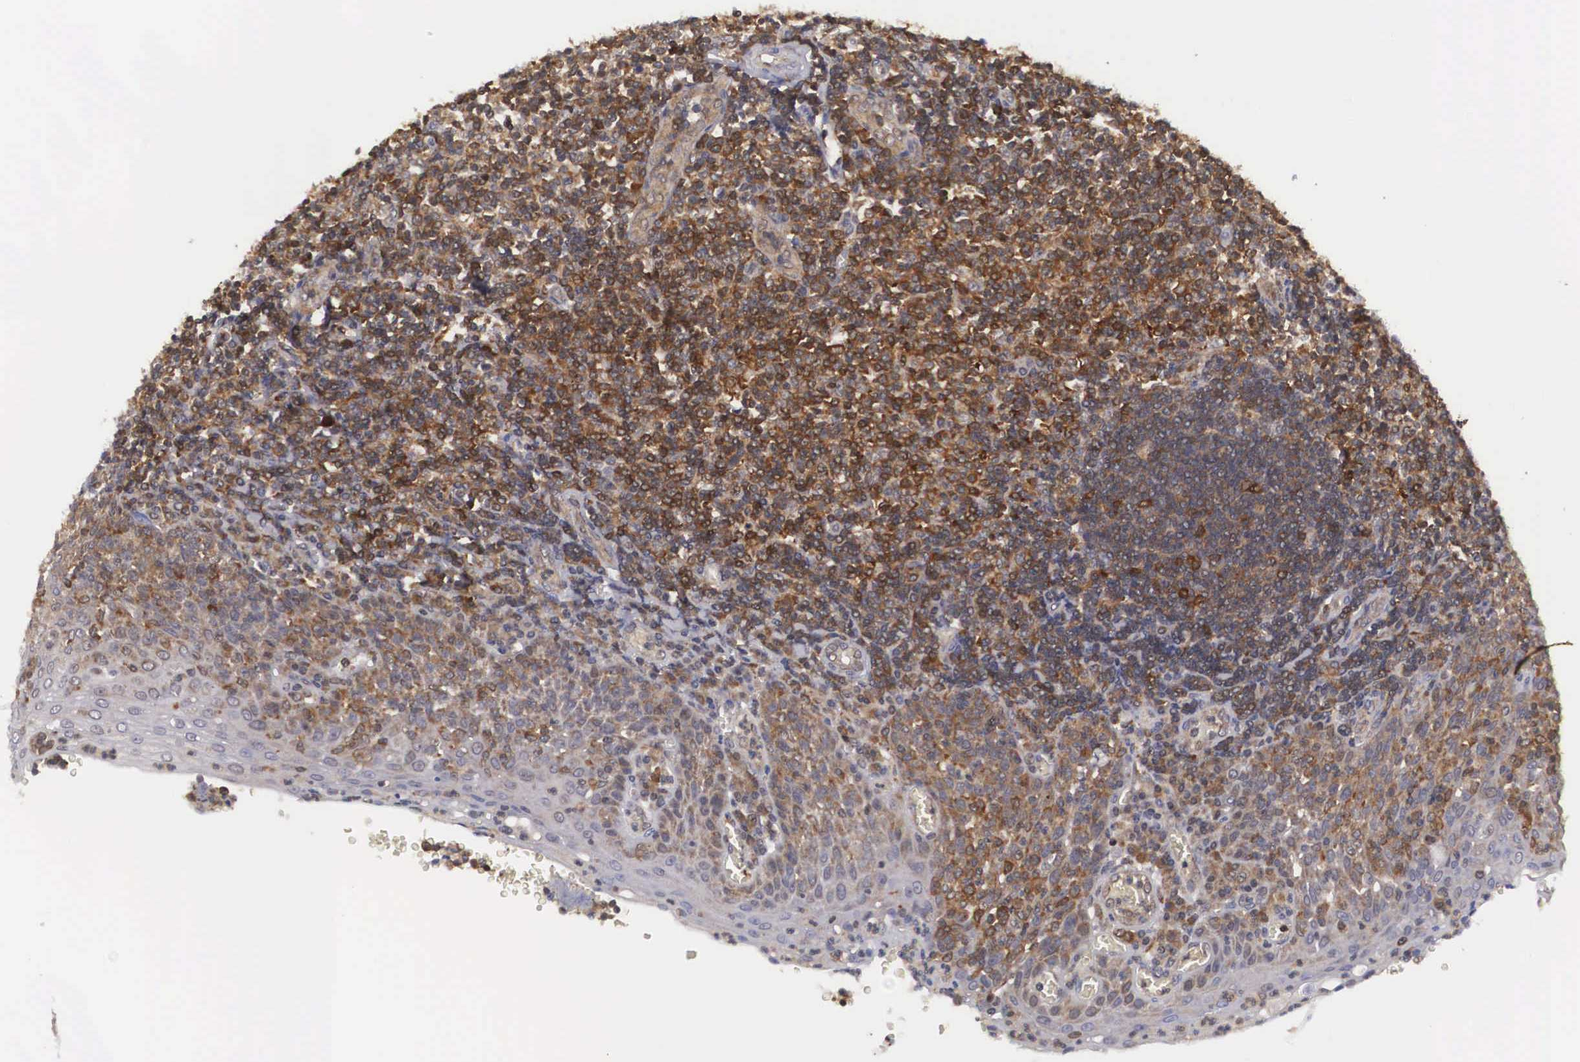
{"staining": {"intensity": "strong", "quantity": "25%-75%", "location": "cytoplasmic/membranous,nuclear"}, "tissue": "tonsil", "cell_type": "Germinal center cells", "image_type": "normal", "snomed": [{"axis": "morphology", "description": "Normal tissue, NOS"}, {"axis": "topography", "description": "Tonsil"}], "caption": "High-magnification brightfield microscopy of normal tonsil stained with DAB (brown) and counterstained with hematoxylin (blue). germinal center cells exhibit strong cytoplasmic/membranous,nuclear expression is present in approximately25%-75% of cells. (IHC, brightfield microscopy, high magnification).", "gene": "ADSL", "patient": {"sex": "female", "age": 41}}